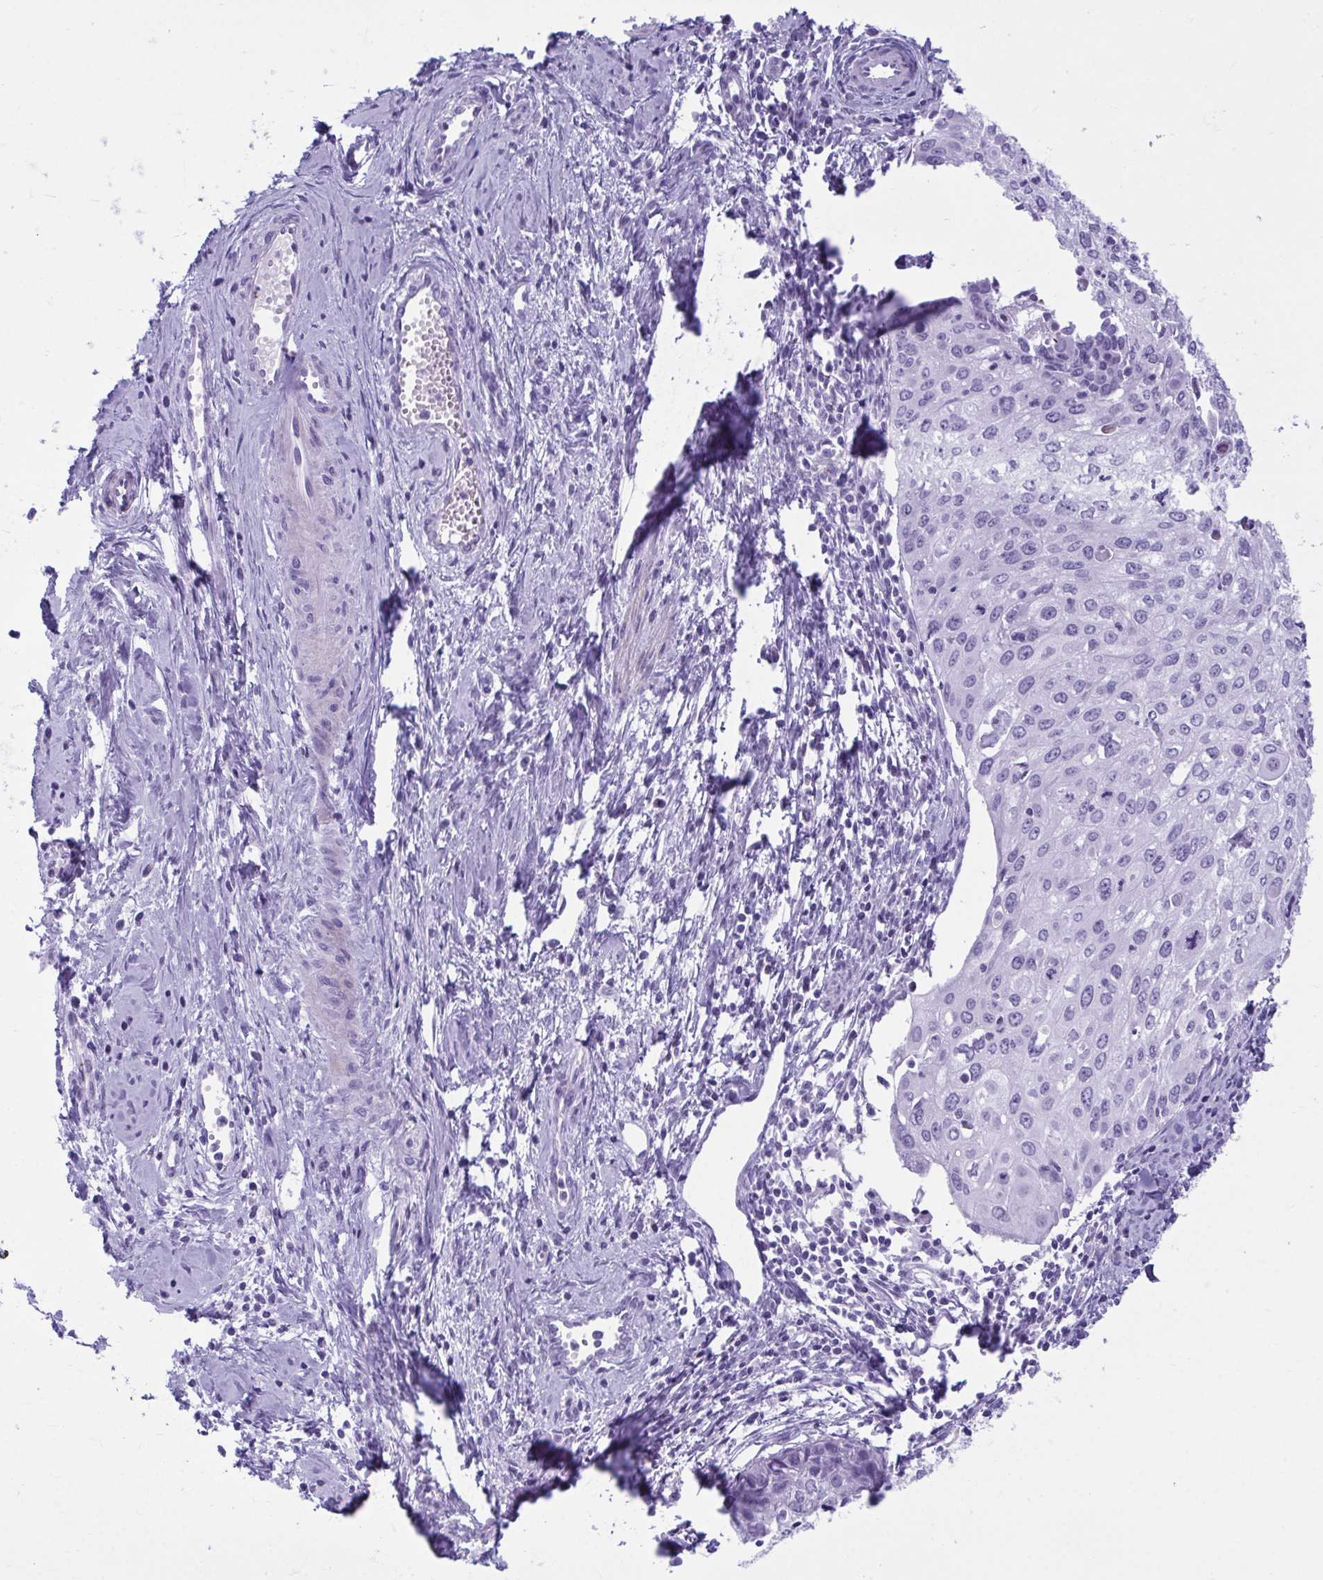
{"staining": {"intensity": "negative", "quantity": "none", "location": "none"}, "tissue": "cervical cancer", "cell_type": "Tumor cells", "image_type": "cancer", "snomed": [{"axis": "morphology", "description": "Squamous cell carcinoma, NOS"}, {"axis": "topography", "description": "Cervix"}], "caption": "Protein analysis of cervical squamous cell carcinoma demonstrates no significant positivity in tumor cells. The staining is performed using DAB brown chromogen with nuclei counter-stained in using hematoxylin.", "gene": "TCEAL3", "patient": {"sex": "female", "age": 50}}